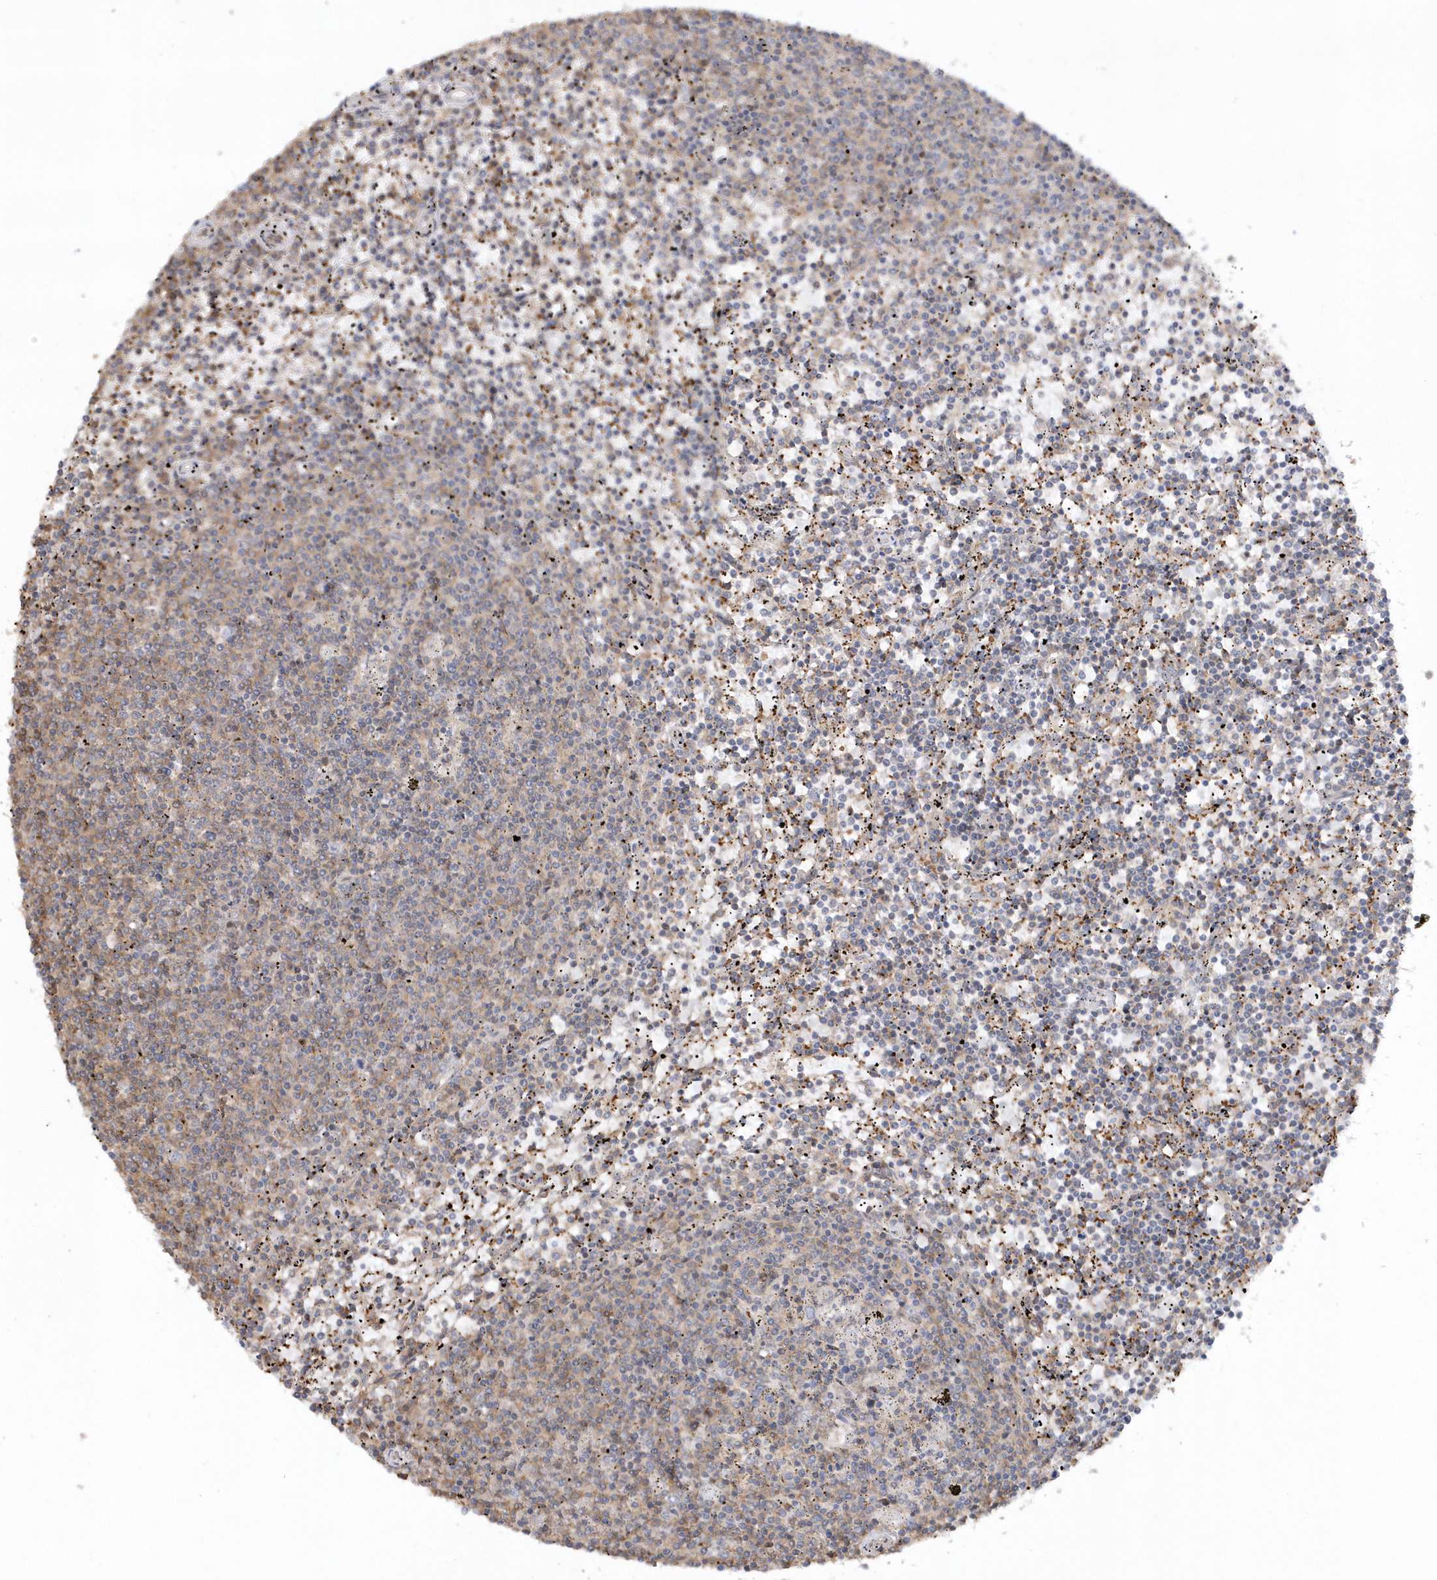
{"staining": {"intensity": "weak", "quantity": "<25%", "location": "cytoplasmic/membranous"}, "tissue": "lymphoma", "cell_type": "Tumor cells", "image_type": "cancer", "snomed": [{"axis": "morphology", "description": "Malignant lymphoma, non-Hodgkin's type, Low grade"}, {"axis": "topography", "description": "Spleen"}], "caption": "IHC of human lymphoma reveals no positivity in tumor cells. (Immunohistochemistry, brightfield microscopy, high magnification).", "gene": "BSN", "patient": {"sex": "female", "age": 50}}